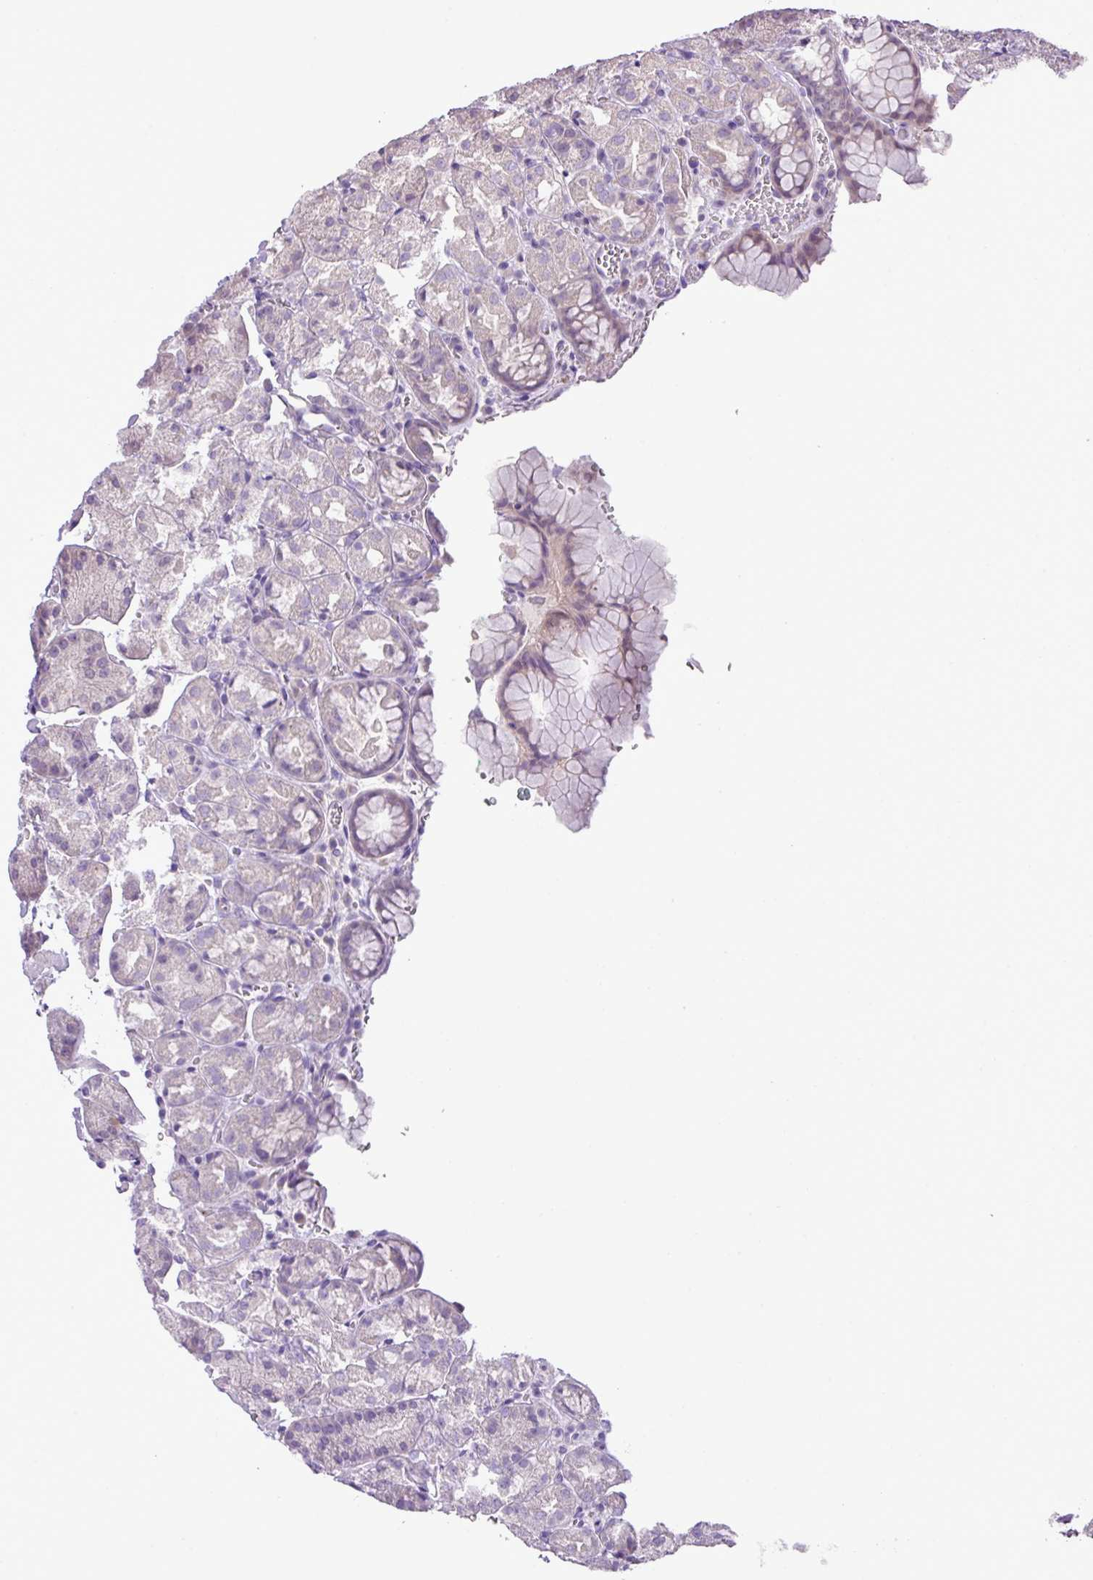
{"staining": {"intensity": "negative", "quantity": "none", "location": "none"}, "tissue": "stomach", "cell_type": "Glandular cells", "image_type": "normal", "snomed": [{"axis": "morphology", "description": "Normal tissue, NOS"}, {"axis": "topography", "description": "Stomach, upper"}], "caption": "A photomicrograph of stomach stained for a protein reveals no brown staining in glandular cells. Brightfield microscopy of IHC stained with DAB (brown) and hematoxylin (blue), captured at high magnification.", "gene": "DNAJB13", "patient": {"sex": "female", "age": 81}}